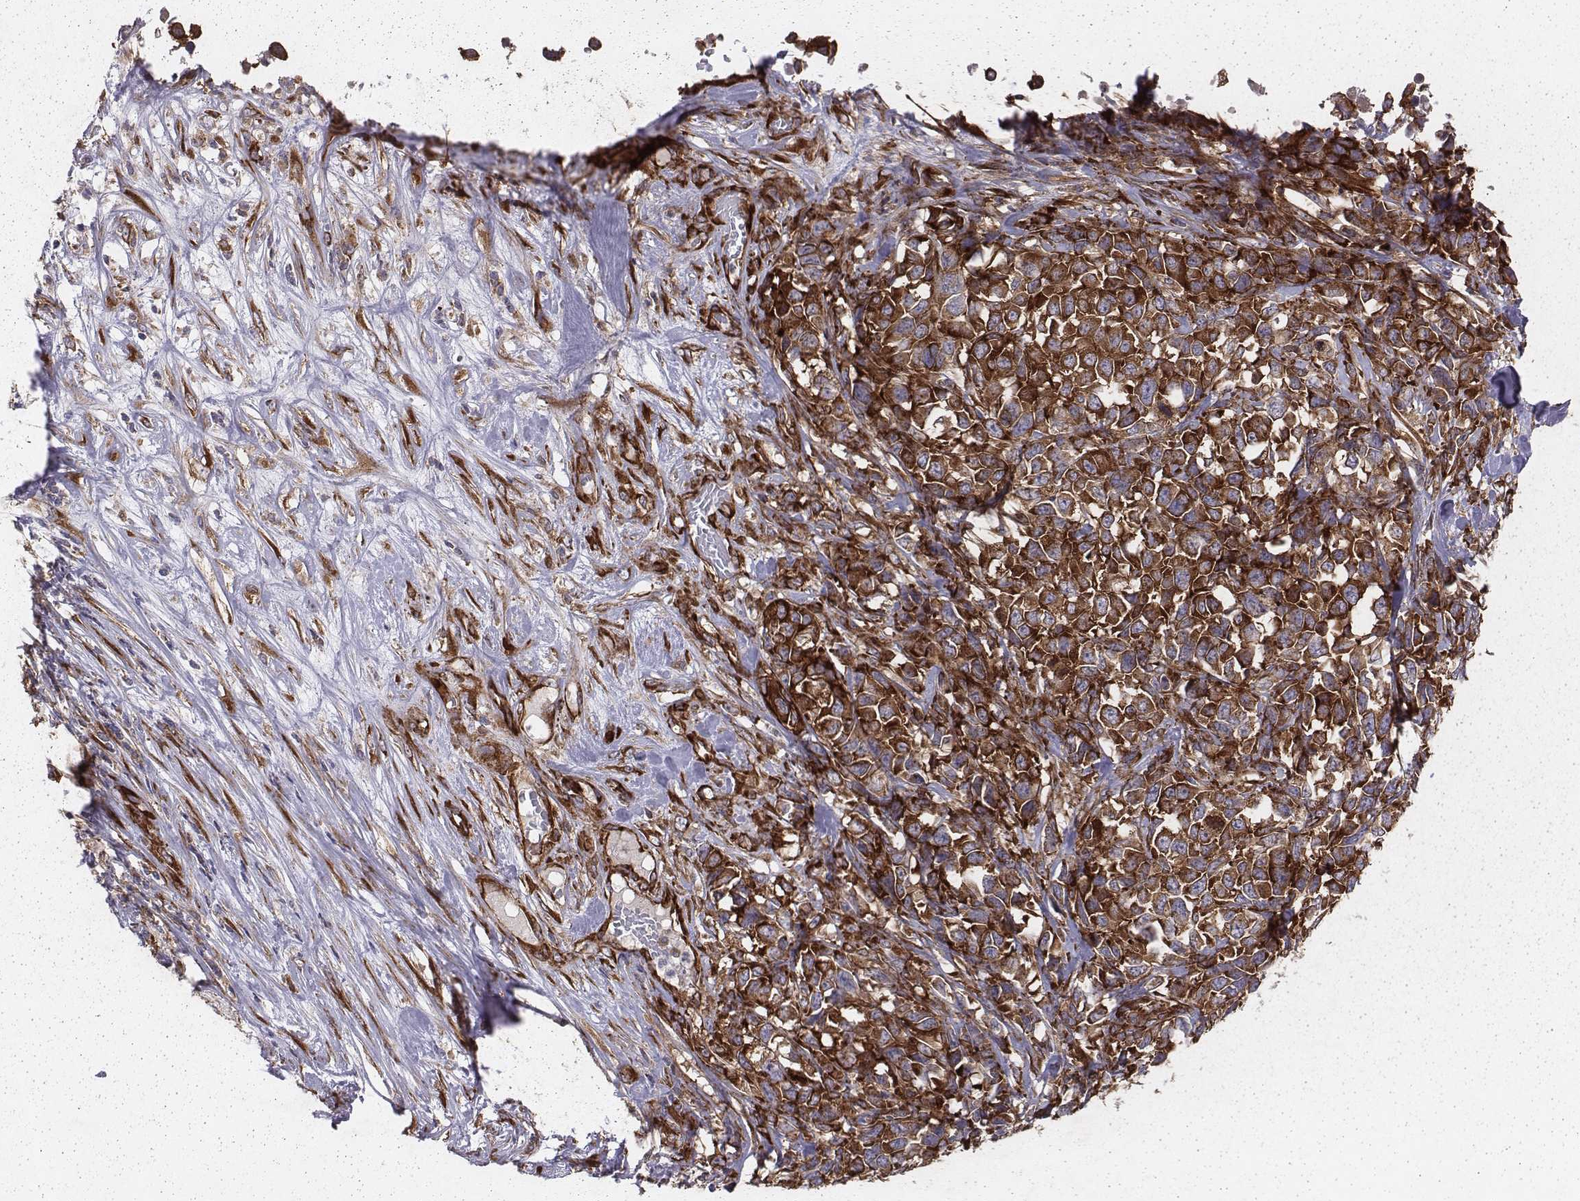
{"staining": {"intensity": "strong", "quantity": ">75%", "location": "cytoplasmic/membranous"}, "tissue": "melanoma", "cell_type": "Tumor cells", "image_type": "cancer", "snomed": [{"axis": "morphology", "description": "Malignant melanoma, Metastatic site"}, {"axis": "topography", "description": "Skin"}], "caption": "Tumor cells demonstrate strong cytoplasmic/membranous positivity in about >75% of cells in malignant melanoma (metastatic site).", "gene": "TXLNA", "patient": {"sex": "male", "age": 84}}